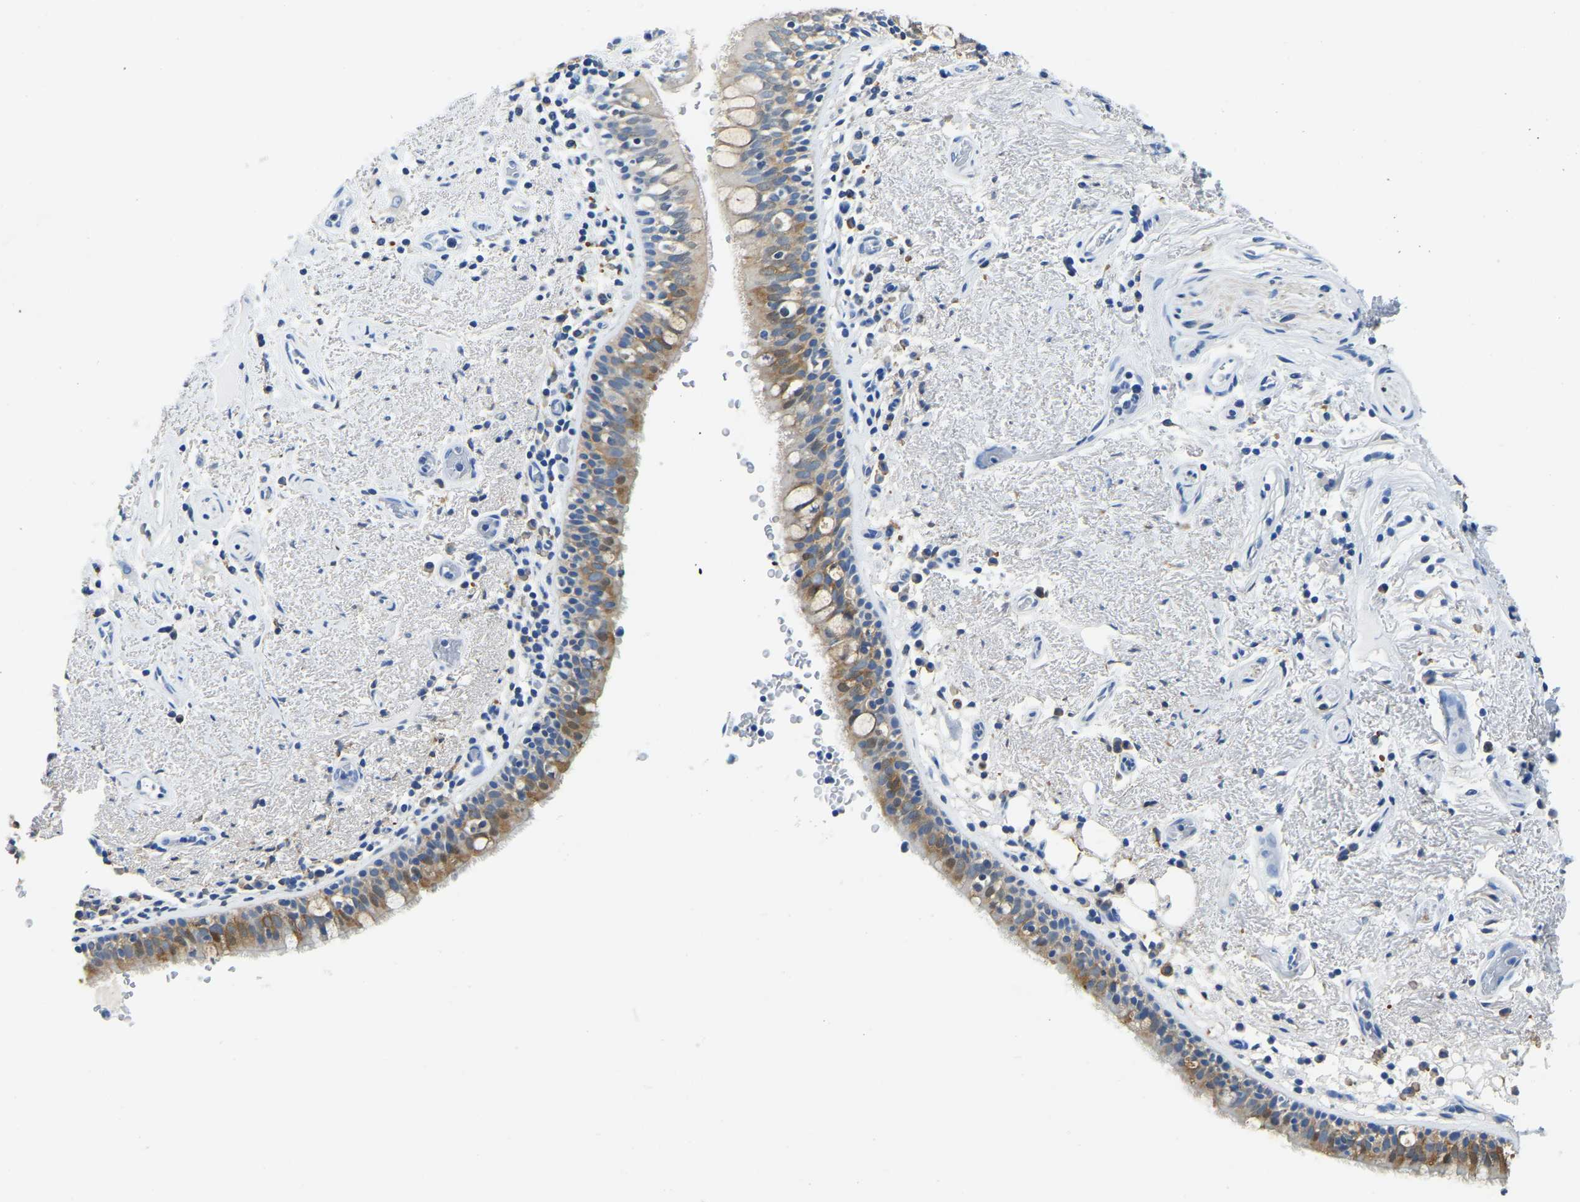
{"staining": {"intensity": "moderate", "quantity": ">75%", "location": "cytoplasmic/membranous"}, "tissue": "bronchus", "cell_type": "Respiratory epithelial cells", "image_type": "normal", "snomed": [{"axis": "morphology", "description": "Normal tissue, NOS"}, {"axis": "morphology", "description": "Inflammation, NOS"}, {"axis": "topography", "description": "Cartilage tissue"}, {"axis": "topography", "description": "Bronchus"}], "caption": "This image demonstrates normal bronchus stained with immunohistochemistry (IHC) to label a protein in brown. The cytoplasmic/membranous of respiratory epithelial cells show moderate positivity for the protein. Nuclei are counter-stained blue.", "gene": "ZDHHC13", "patient": {"sex": "male", "age": 77}}